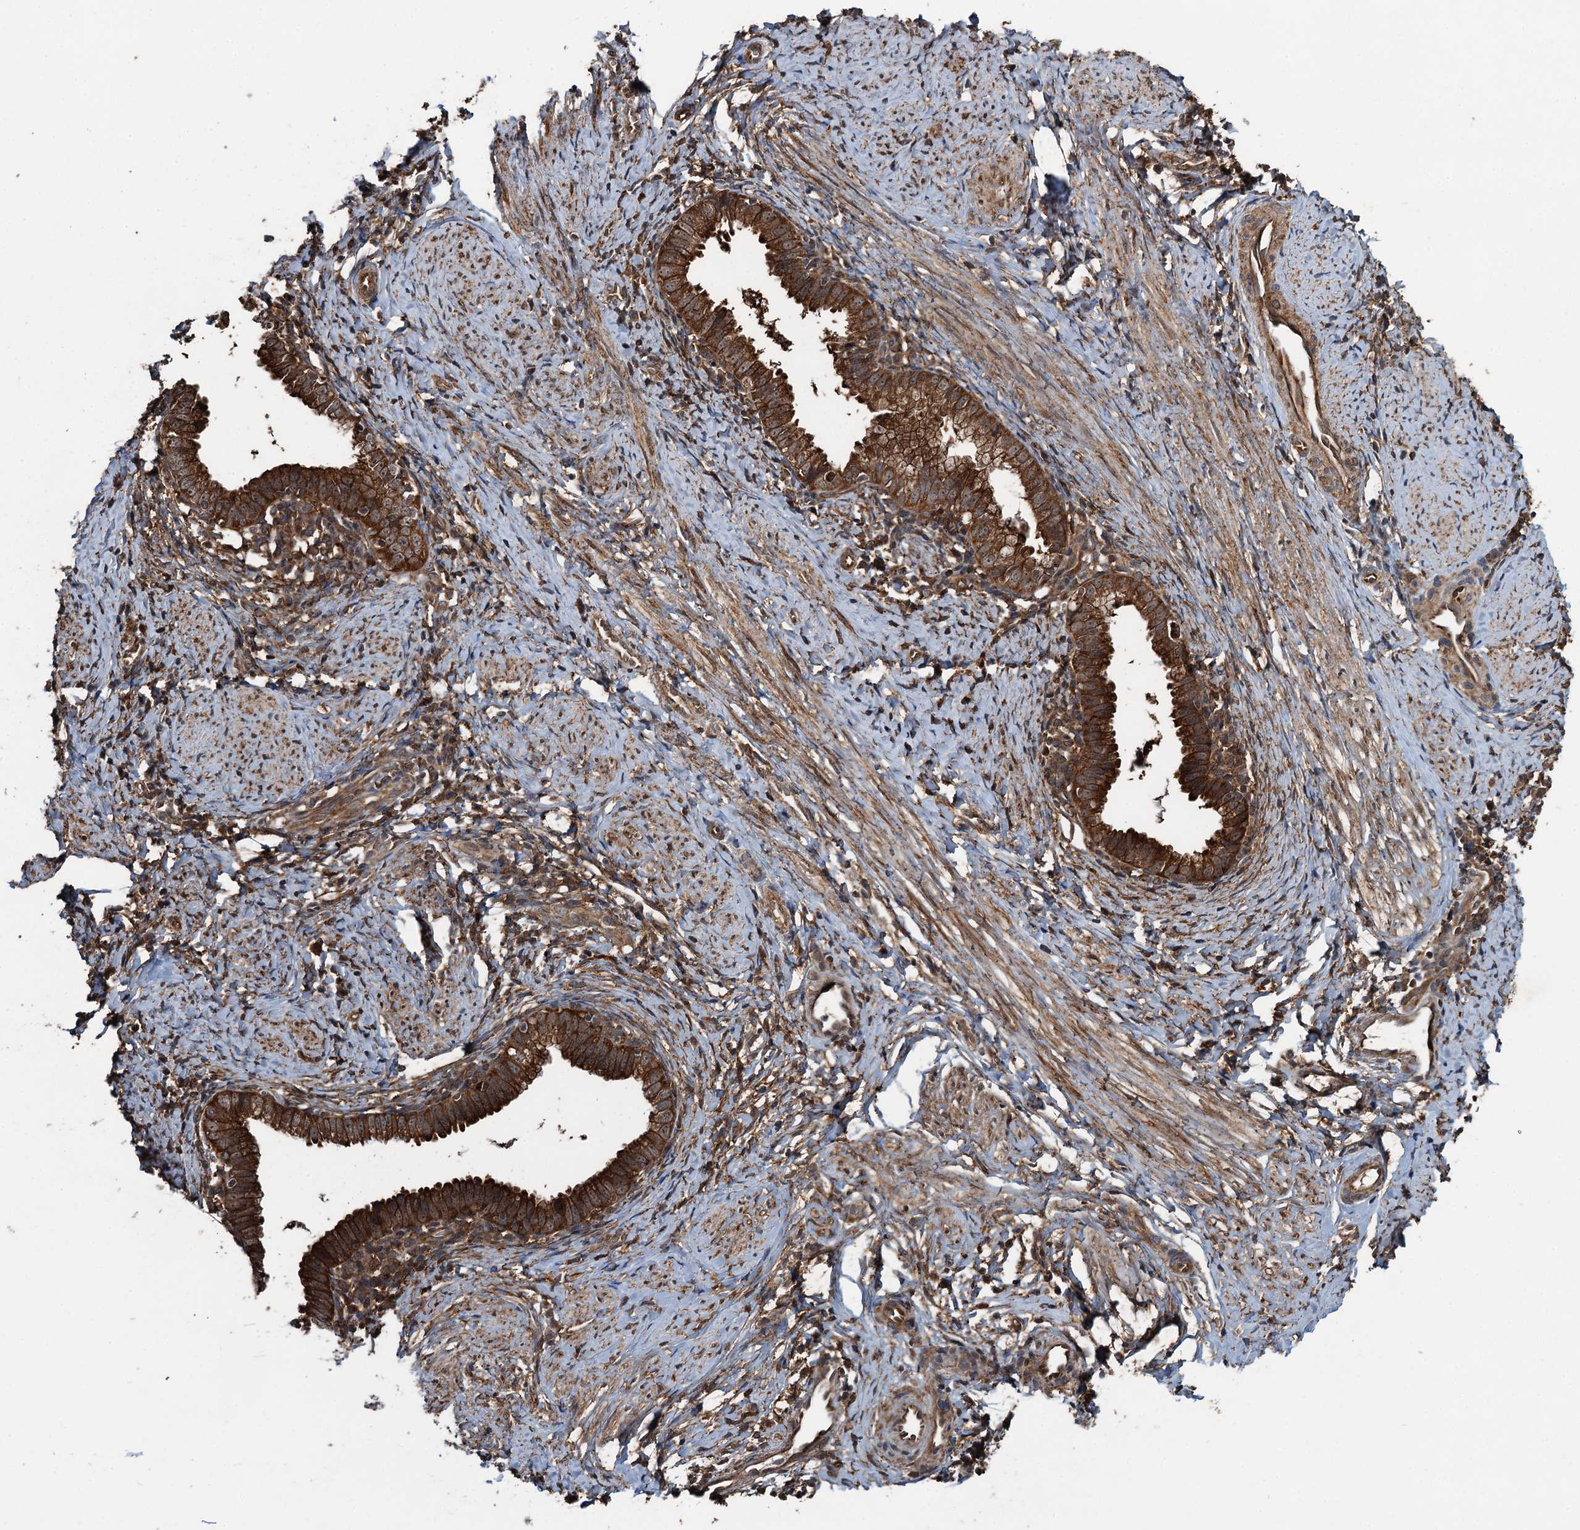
{"staining": {"intensity": "strong", "quantity": ">75%", "location": "cytoplasmic/membranous"}, "tissue": "cervical cancer", "cell_type": "Tumor cells", "image_type": "cancer", "snomed": [{"axis": "morphology", "description": "Adenocarcinoma, NOS"}, {"axis": "topography", "description": "Cervix"}], "caption": "Cervical cancer (adenocarcinoma) stained with a protein marker shows strong staining in tumor cells.", "gene": "WHAMM", "patient": {"sex": "female", "age": 36}}